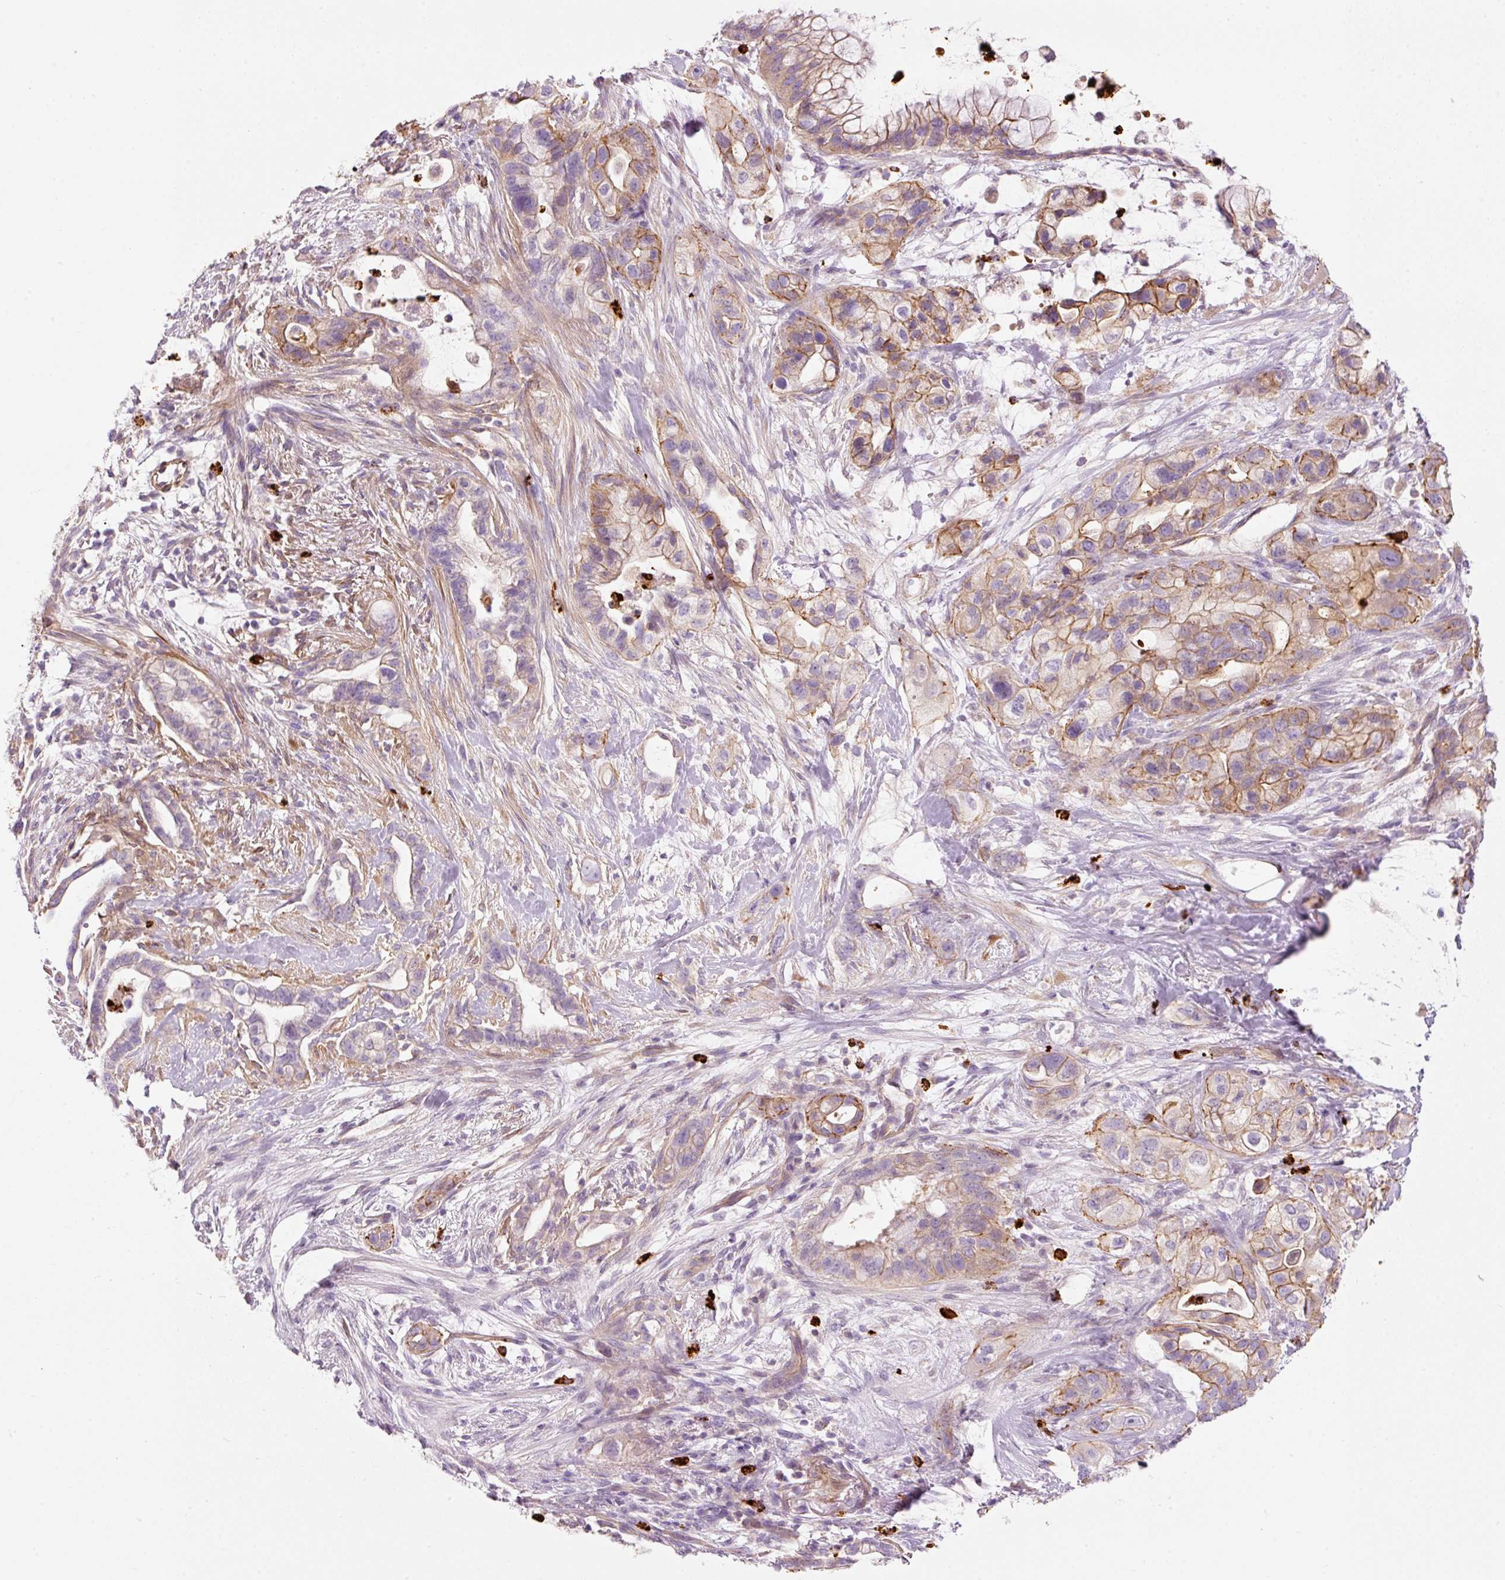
{"staining": {"intensity": "moderate", "quantity": "25%-75%", "location": "cytoplasmic/membranous"}, "tissue": "pancreatic cancer", "cell_type": "Tumor cells", "image_type": "cancer", "snomed": [{"axis": "morphology", "description": "Adenocarcinoma, NOS"}, {"axis": "topography", "description": "Pancreas"}], "caption": "Tumor cells reveal medium levels of moderate cytoplasmic/membranous staining in approximately 25%-75% of cells in human pancreatic cancer (adenocarcinoma).", "gene": "MAP3K3", "patient": {"sex": "male", "age": 44}}